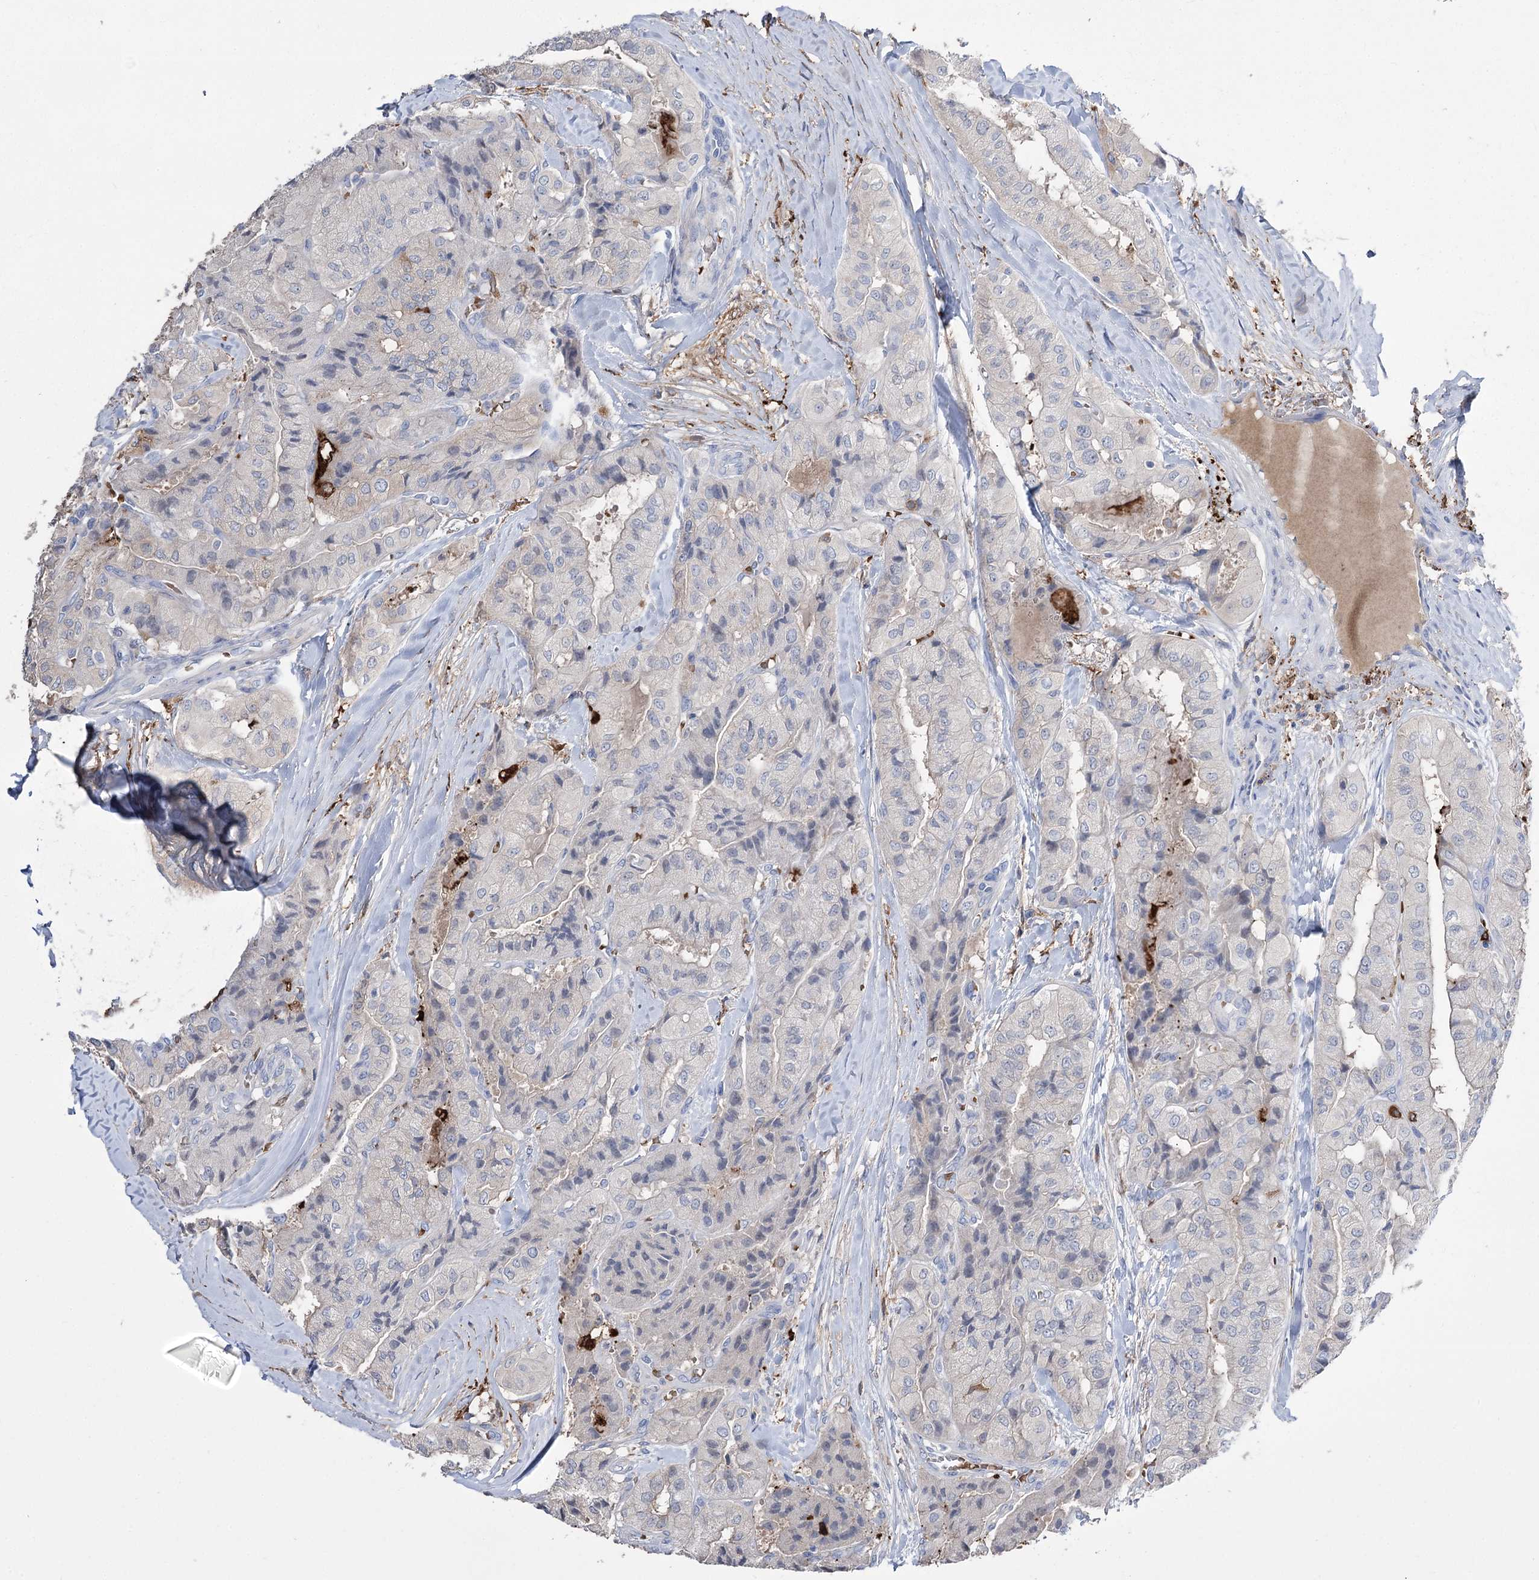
{"staining": {"intensity": "weak", "quantity": "<25%", "location": "cytoplasmic/membranous"}, "tissue": "thyroid cancer", "cell_type": "Tumor cells", "image_type": "cancer", "snomed": [{"axis": "morphology", "description": "Papillary adenocarcinoma, NOS"}, {"axis": "topography", "description": "Thyroid gland"}], "caption": "A photomicrograph of thyroid cancer (papillary adenocarcinoma) stained for a protein displays no brown staining in tumor cells.", "gene": "ZNF622", "patient": {"sex": "female", "age": 59}}